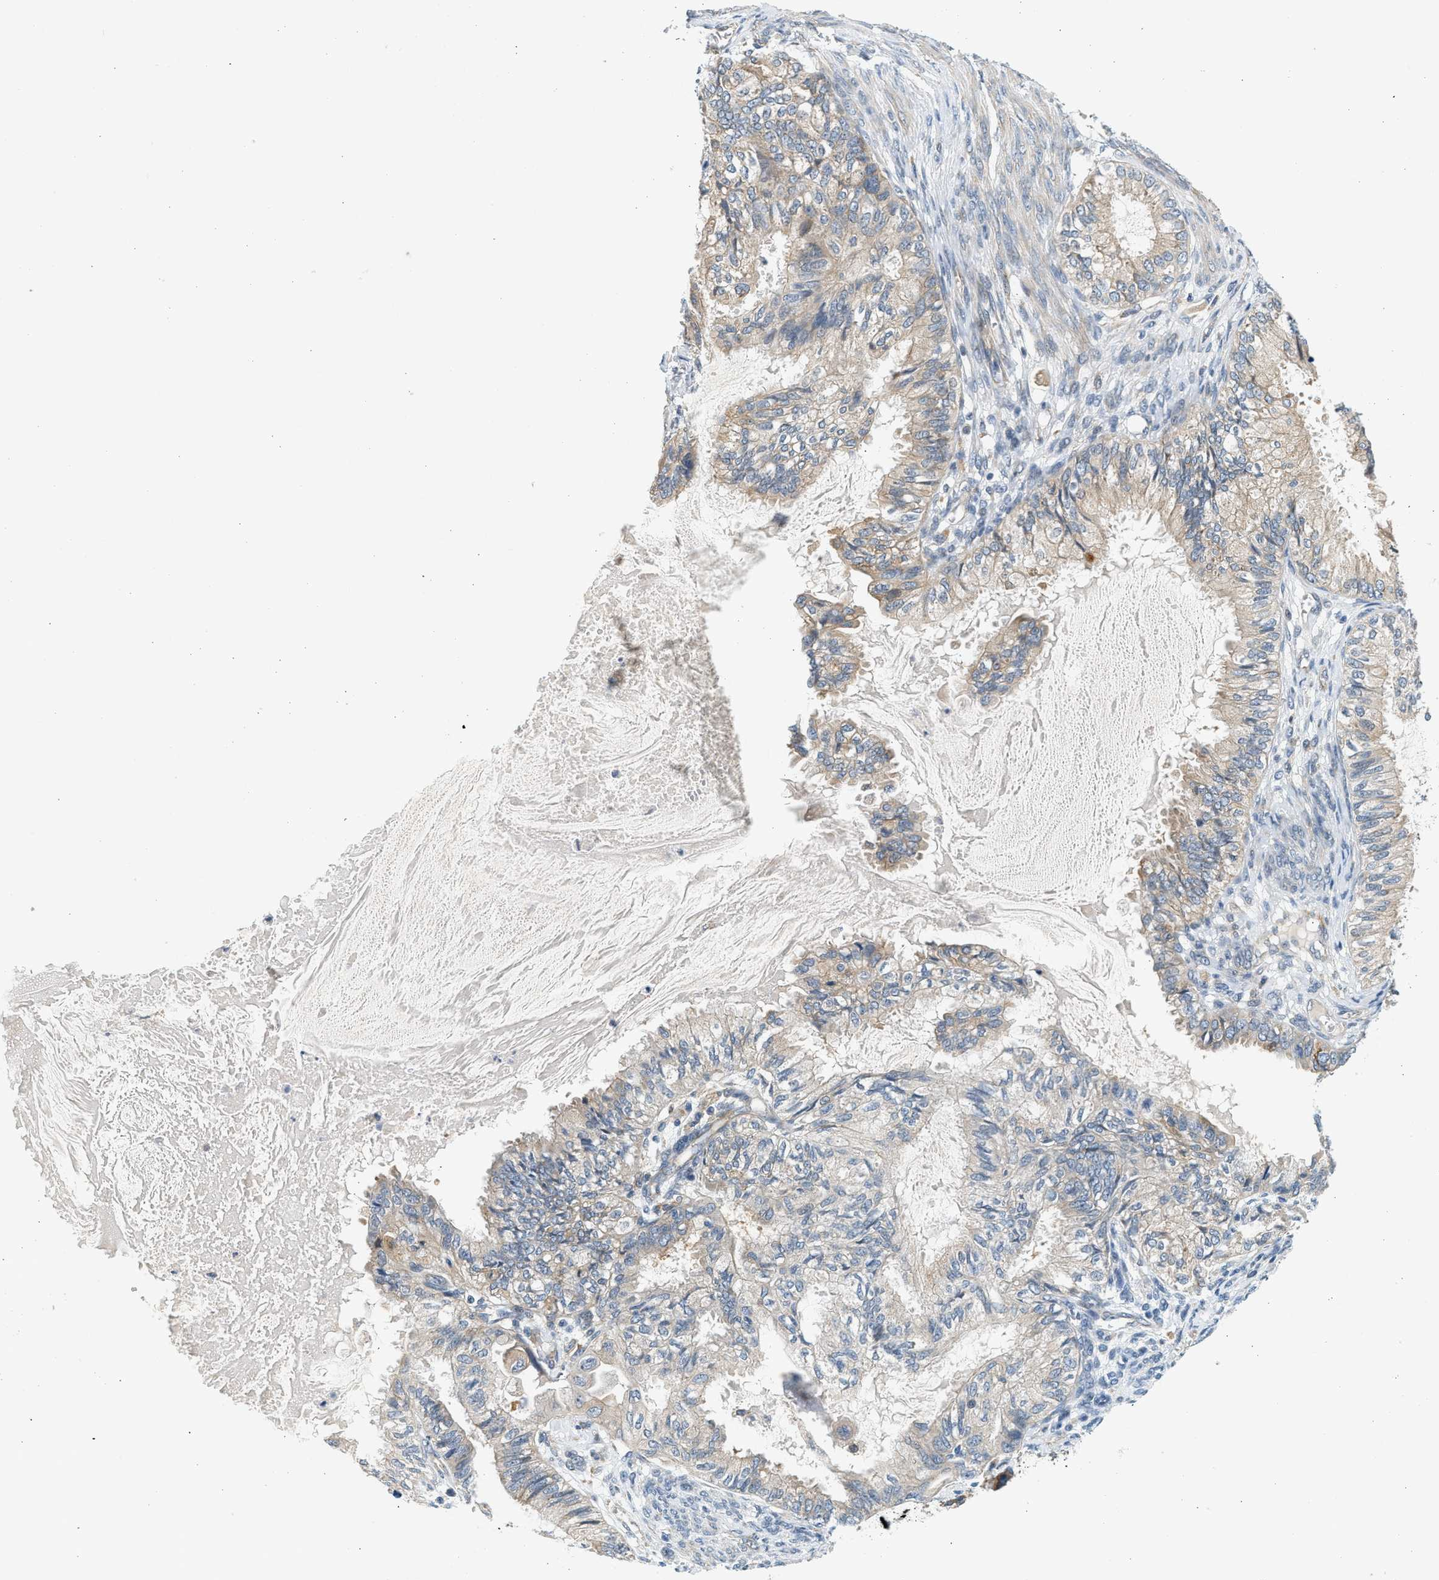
{"staining": {"intensity": "weak", "quantity": "<25%", "location": "cytoplasmic/membranous"}, "tissue": "cervical cancer", "cell_type": "Tumor cells", "image_type": "cancer", "snomed": [{"axis": "morphology", "description": "Normal tissue, NOS"}, {"axis": "morphology", "description": "Adenocarcinoma, NOS"}, {"axis": "topography", "description": "Cervix"}, {"axis": "topography", "description": "Endometrium"}], "caption": "This is an IHC image of human cervical cancer. There is no staining in tumor cells.", "gene": "KDELR2", "patient": {"sex": "female", "age": 86}}